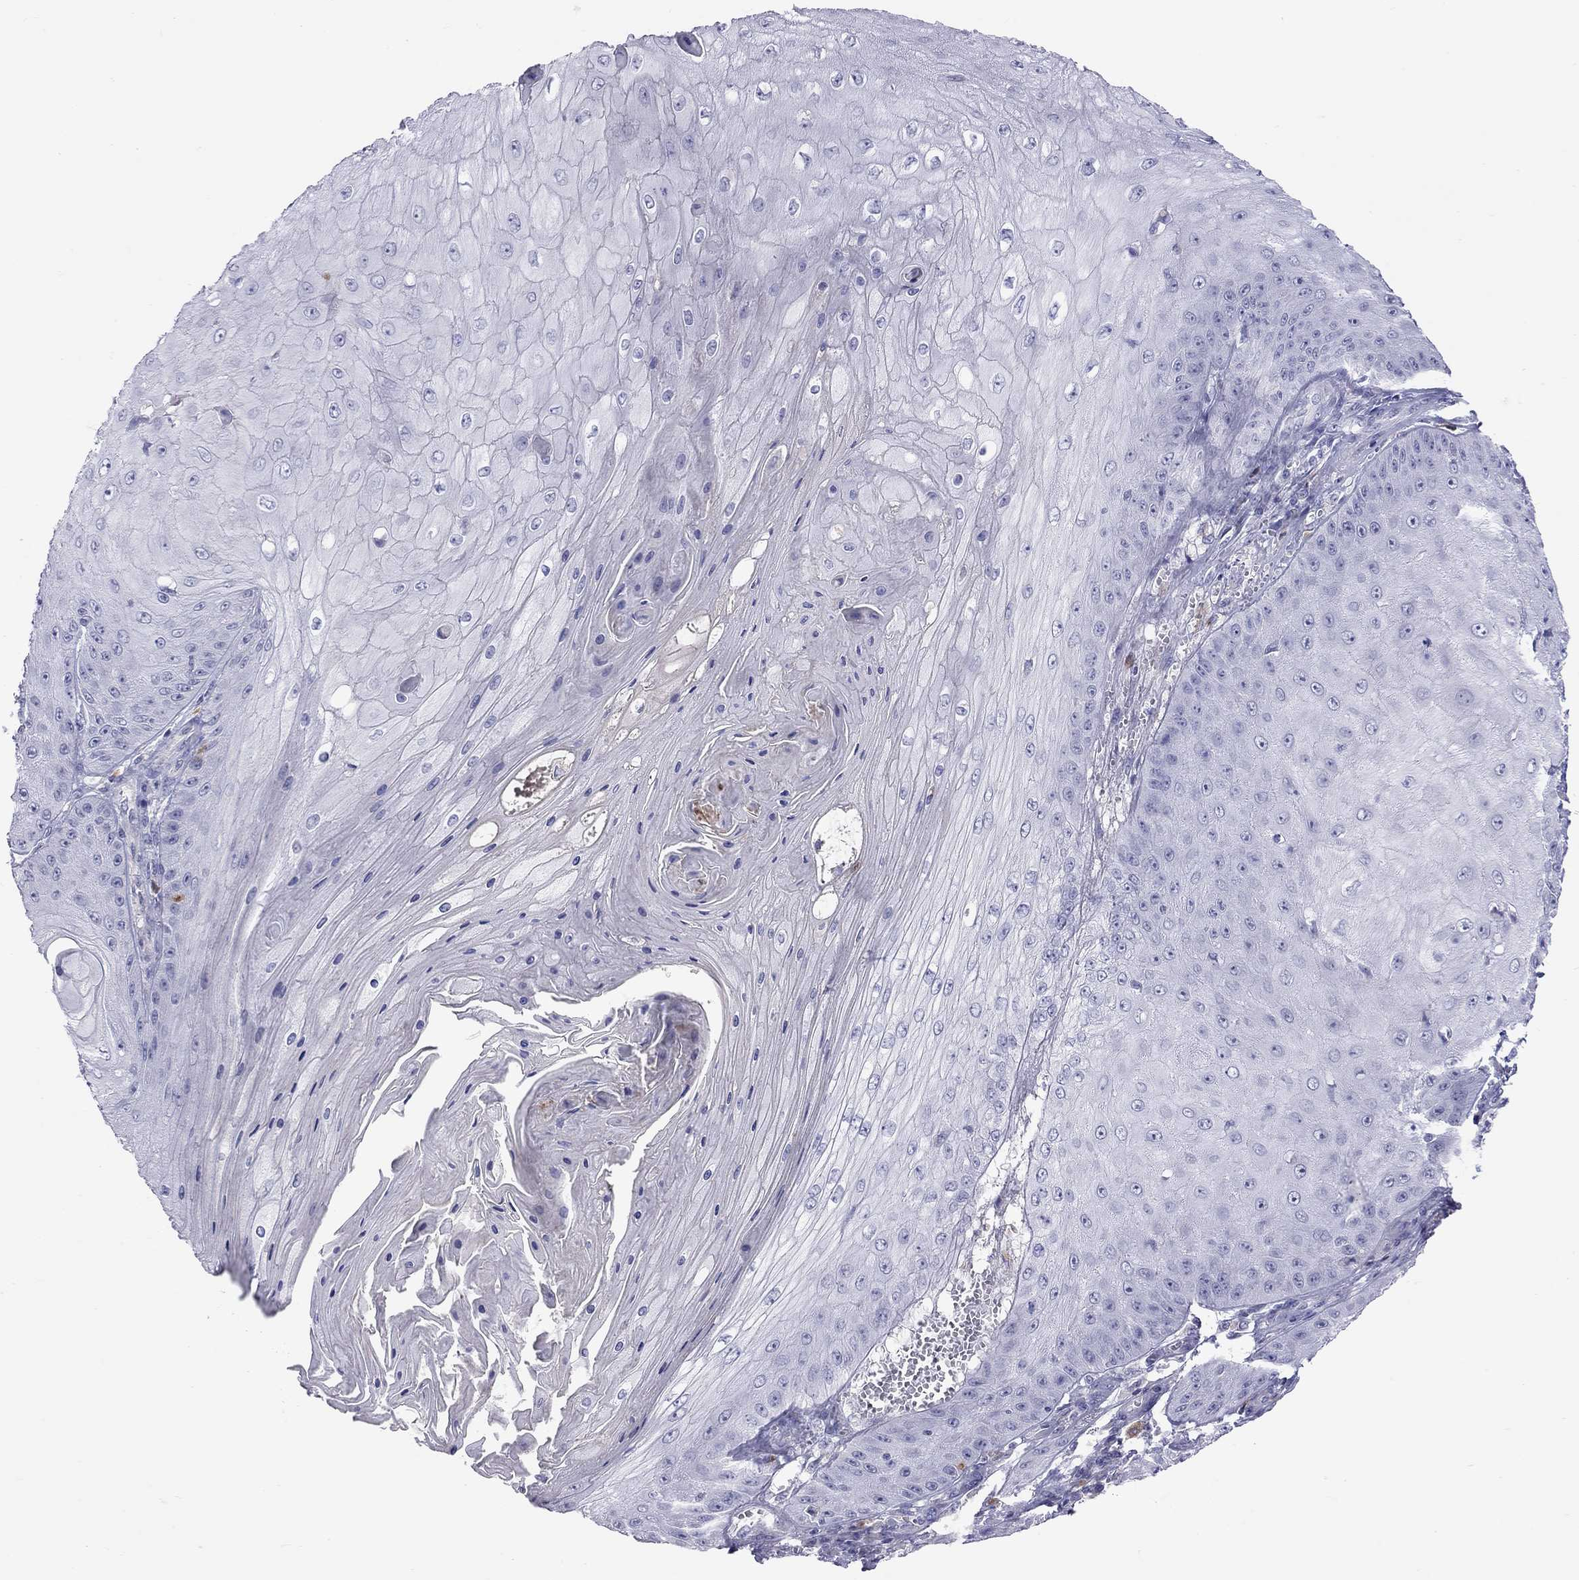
{"staining": {"intensity": "negative", "quantity": "none", "location": "none"}, "tissue": "skin cancer", "cell_type": "Tumor cells", "image_type": "cancer", "snomed": [{"axis": "morphology", "description": "Squamous cell carcinoma, NOS"}, {"axis": "topography", "description": "Skin"}], "caption": "Tumor cells are negative for protein expression in human squamous cell carcinoma (skin). Nuclei are stained in blue.", "gene": "STAR", "patient": {"sex": "male", "age": 70}}